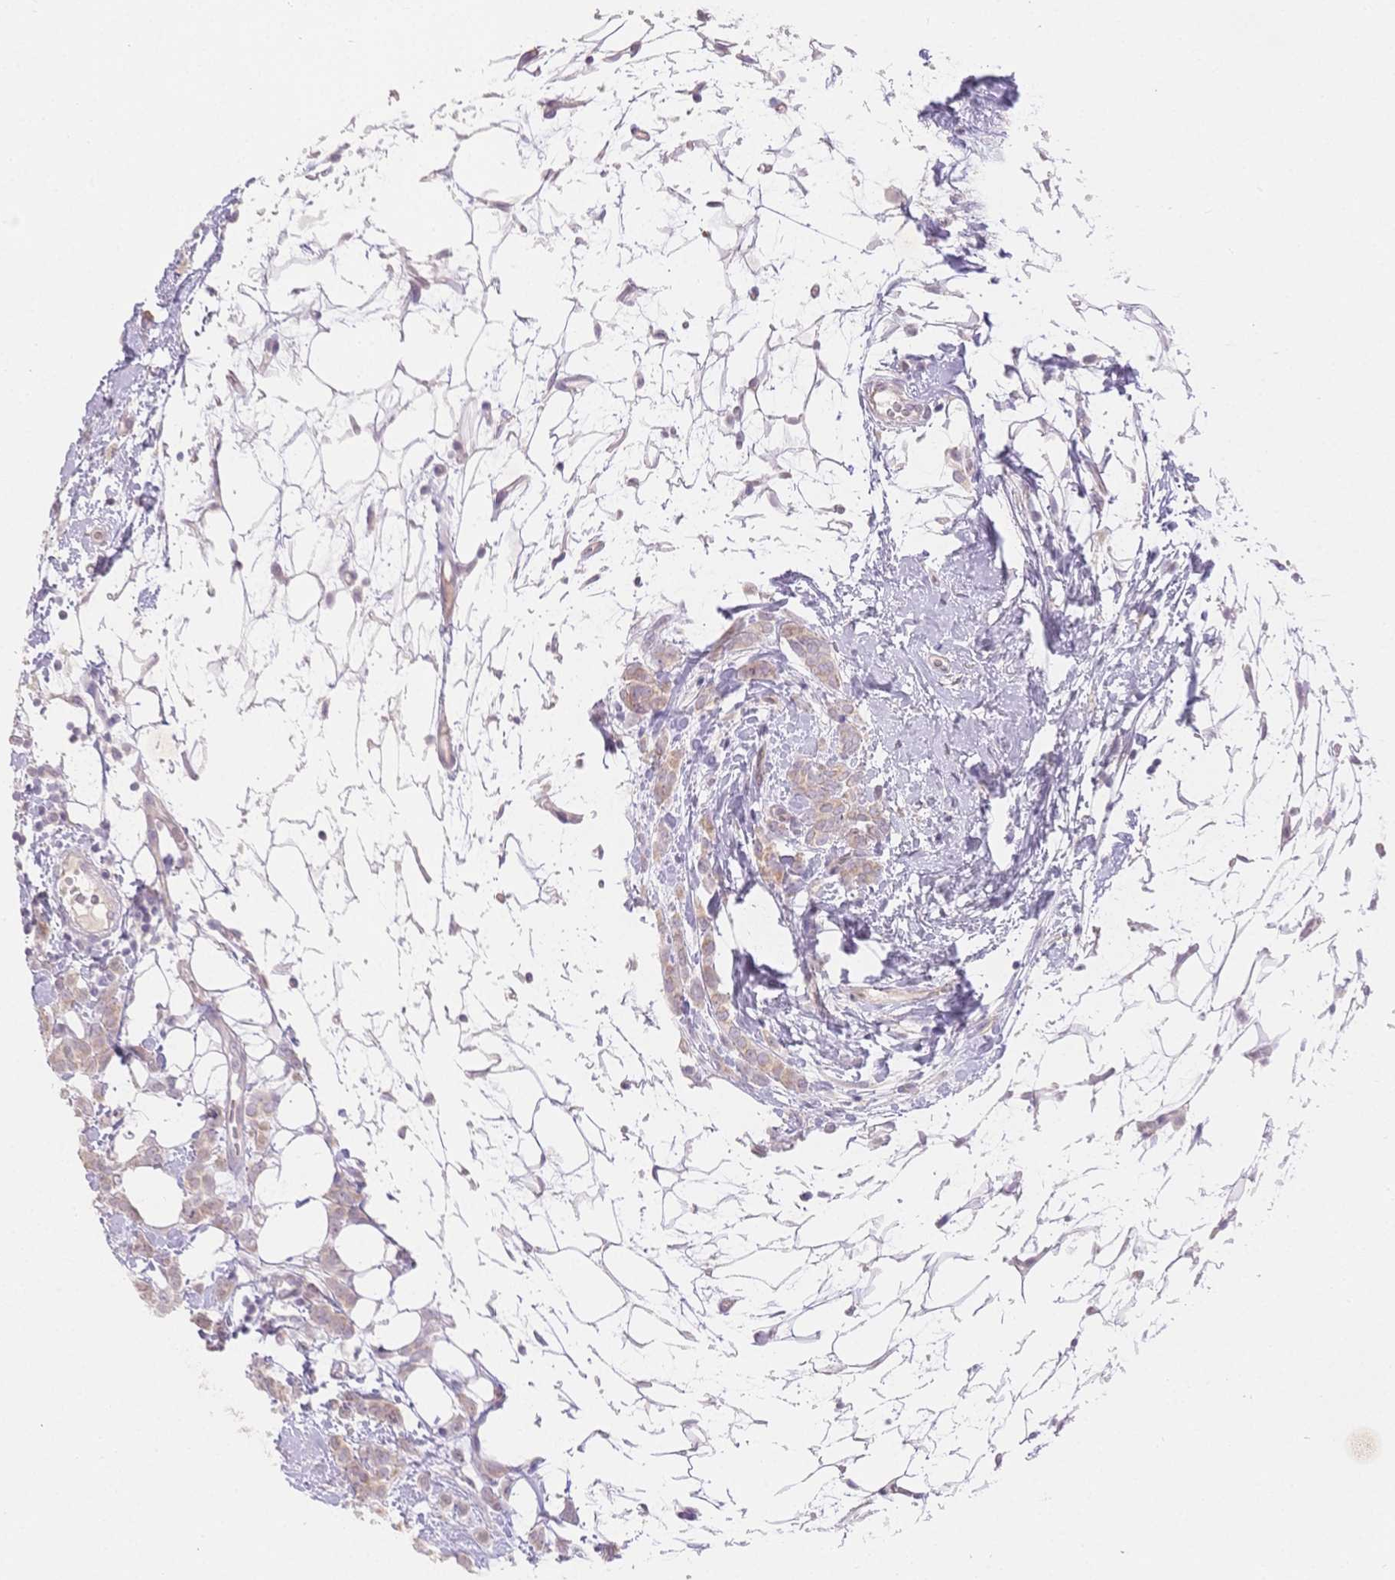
{"staining": {"intensity": "weak", "quantity": ">75%", "location": "cytoplasmic/membranous"}, "tissue": "breast cancer", "cell_type": "Tumor cells", "image_type": "cancer", "snomed": [{"axis": "morphology", "description": "Lobular carcinoma"}, {"axis": "topography", "description": "Breast"}], "caption": "Weak cytoplasmic/membranous protein positivity is present in approximately >75% of tumor cells in breast cancer (lobular carcinoma). The protein is shown in brown color, while the nuclei are stained blue.", "gene": "SUV39H2", "patient": {"sex": "female", "age": 49}}